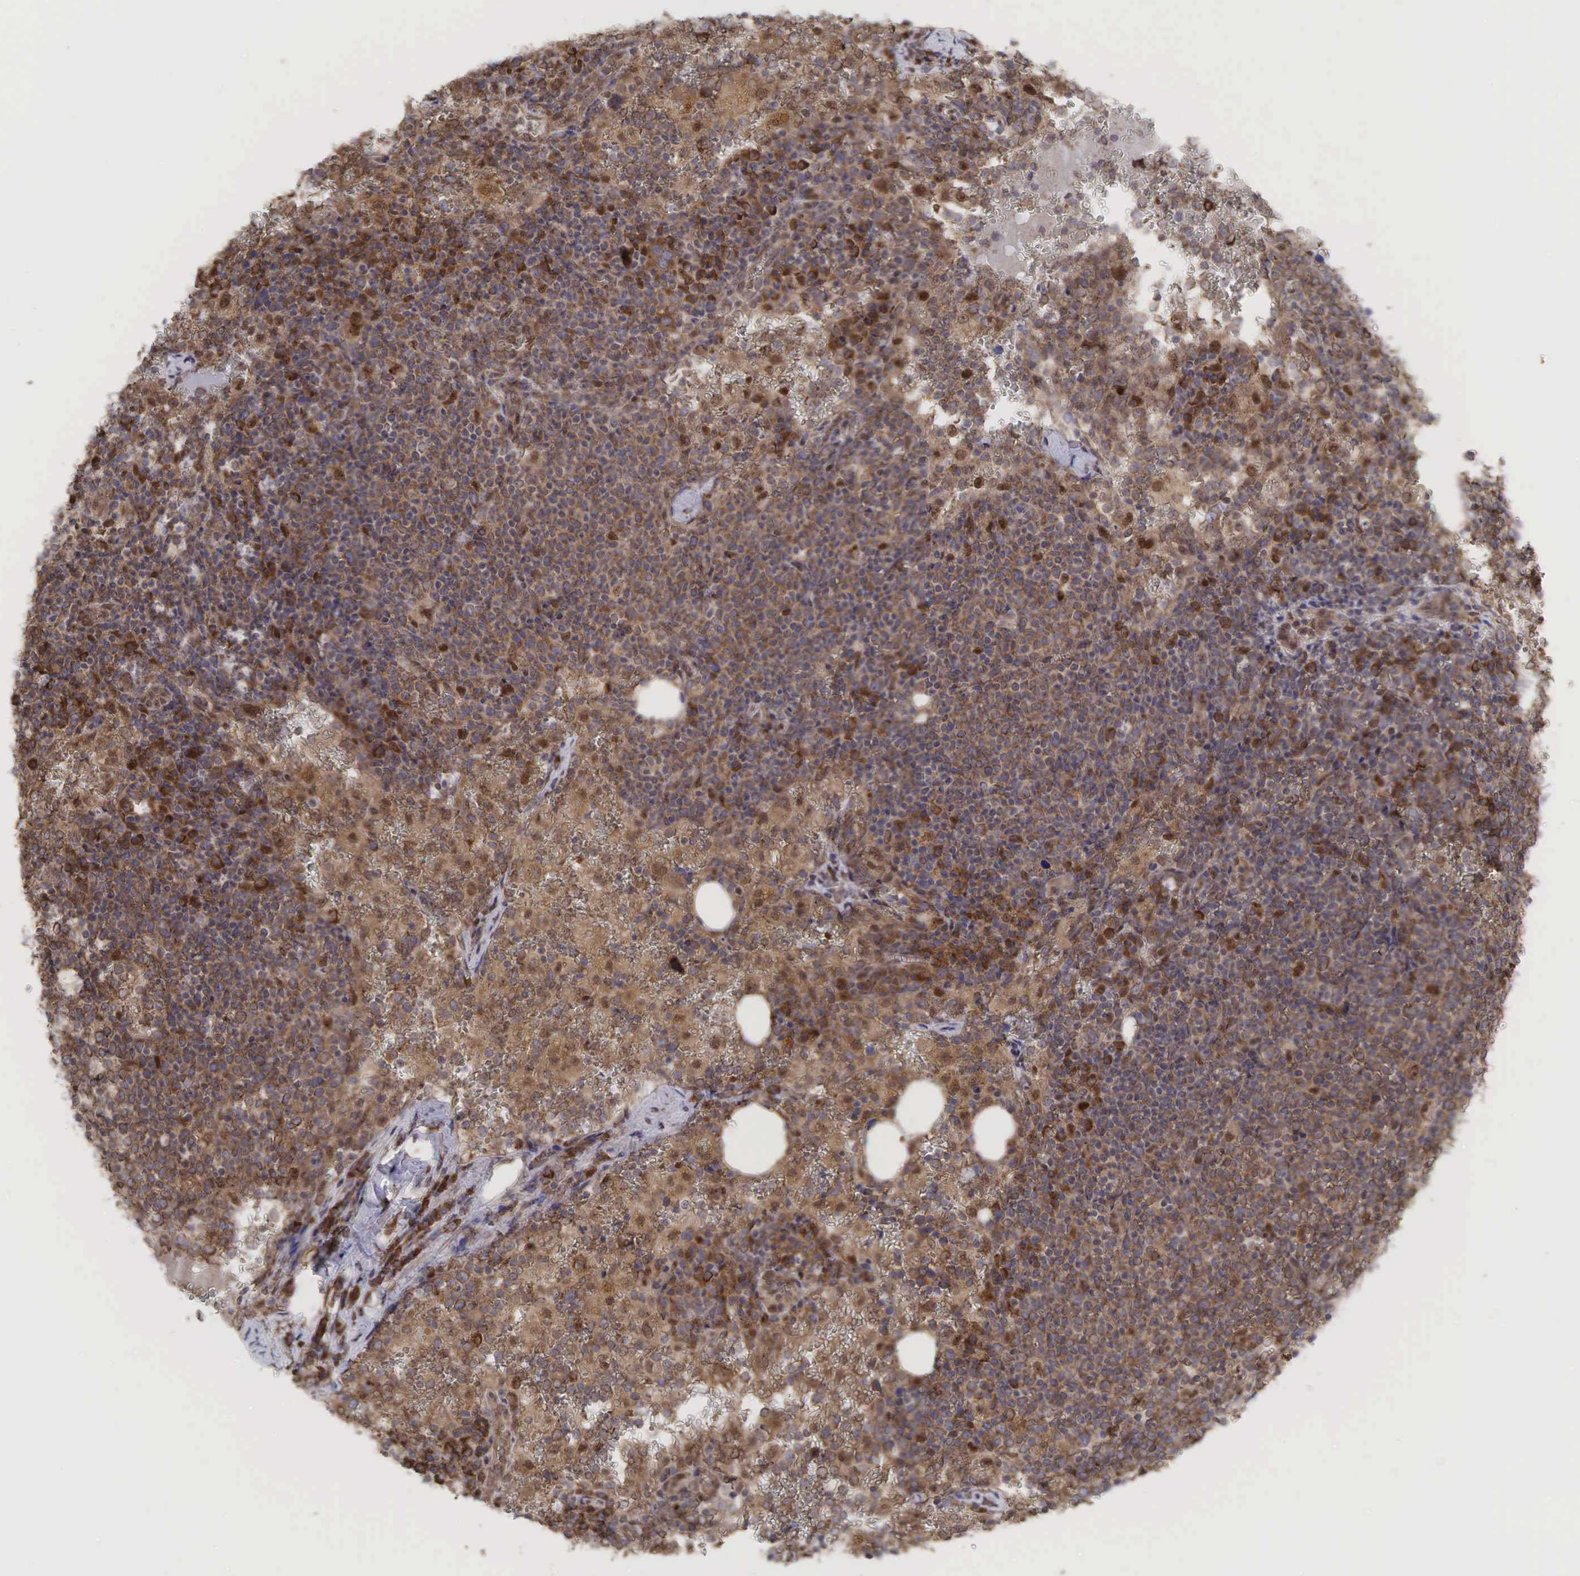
{"staining": {"intensity": "moderate", "quantity": ">75%", "location": "cytoplasmic/membranous"}, "tissue": "lymphoma", "cell_type": "Tumor cells", "image_type": "cancer", "snomed": [{"axis": "morphology", "description": "Malignant lymphoma, non-Hodgkin's type, High grade"}, {"axis": "topography", "description": "Lymph node"}], "caption": "Approximately >75% of tumor cells in lymphoma reveal moderate cytoplasmic/membranous protein positivity as visualized by brown immunohistochemical staining.", "gene": "PABPC5", "patient": {"sex": "female", "age": 76}}